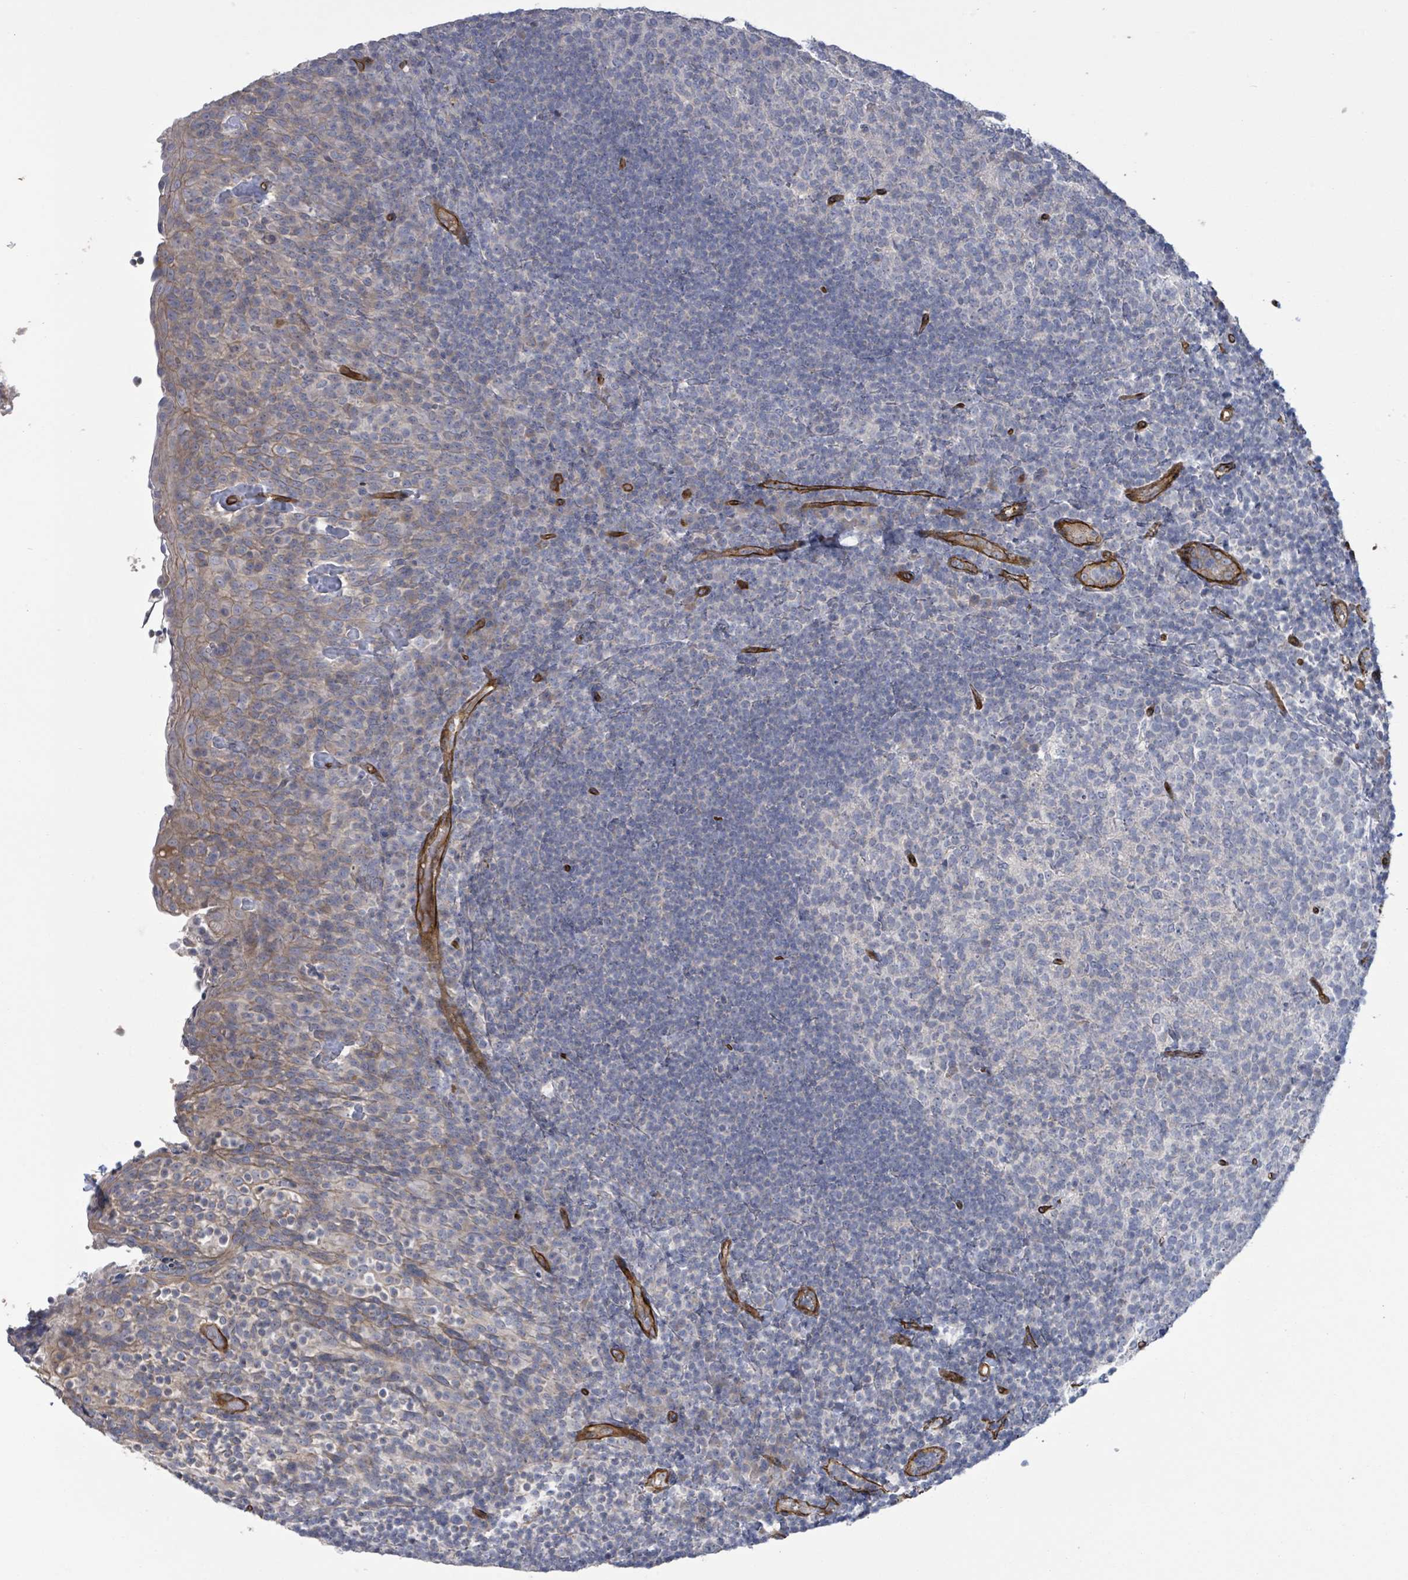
{"staining": {"intensity": "negative", "quantity": "none", "location": "none"}, "tissue": "tonsil", "cell_type": "Germinal center cells", "image_type": "normal", "snomed": [{"axis": "morphology", "description": "Normal tissue, NOS"}, {"axis": "topography", "description": "Tonsil"}], "caption": "Immunohistochemistry micrograph of normal tonsil stained for a protein (brown), which reveals no expression in germinal center cells.", "gene": "KANK3", "patient": {"sex": "female", "age": 10}}